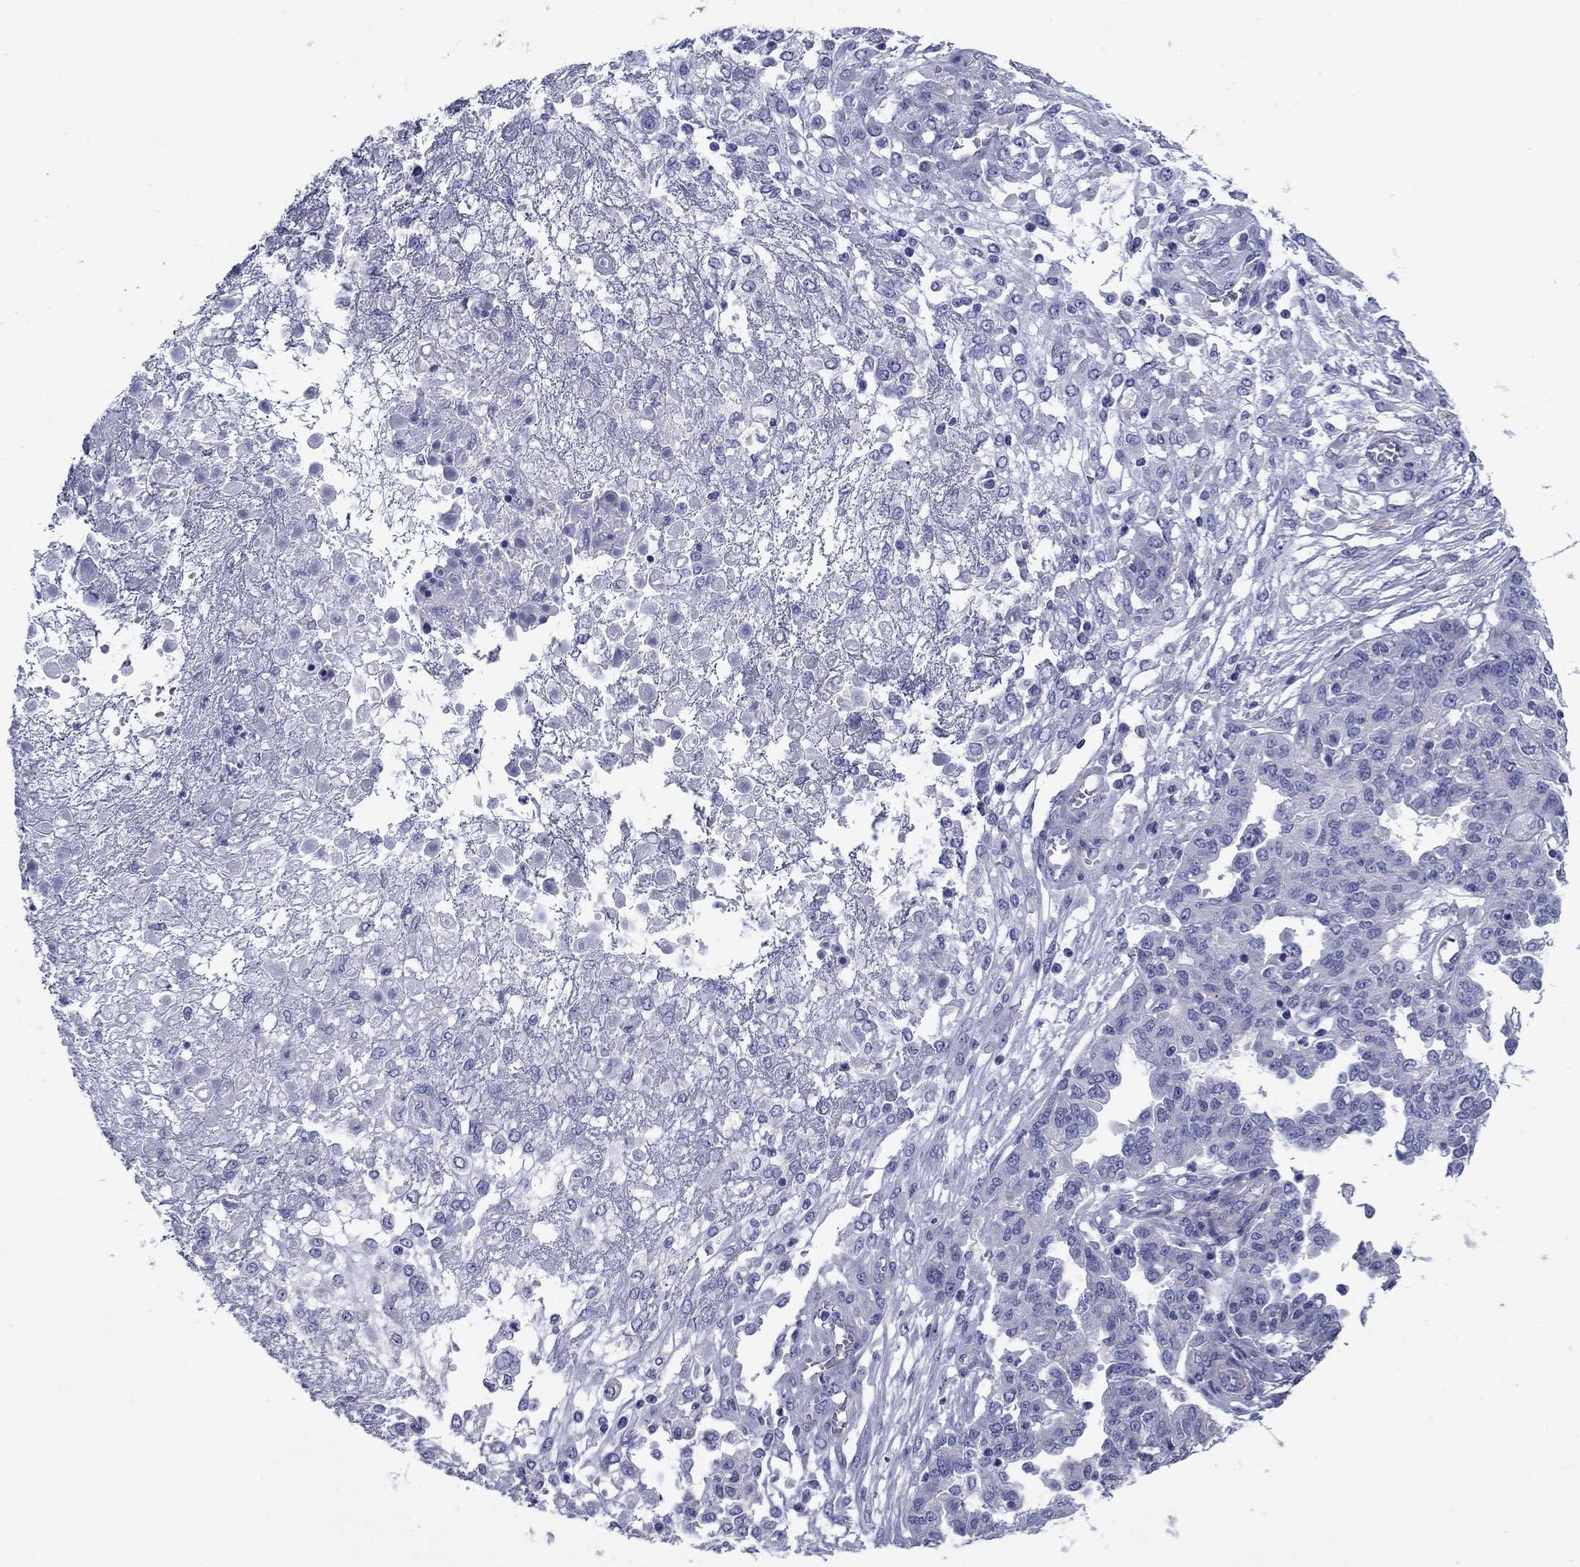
{"staining": {"intensity": "negative", "quantity": "none", "location": "none"}, "tissue": "ovarian cancer", "cell_type": "Tumor cells", "image_type": "cancer", "snomed": [{"axis": "morphology", "description": "Cystadenocarcinoma, serous, NOS"}, {"axis": "topography", "description": "Ovary"}], "caption": "A high-resolution micrograph shows immunohistochemistry staining of ovarian cancer (serous cystadenocarcinoma), which displays no significant positivity in tumor cells. Nuclei are stained in blue.", "gene": "PRKCG", "patient": {"sex": "female", "age": 67}}